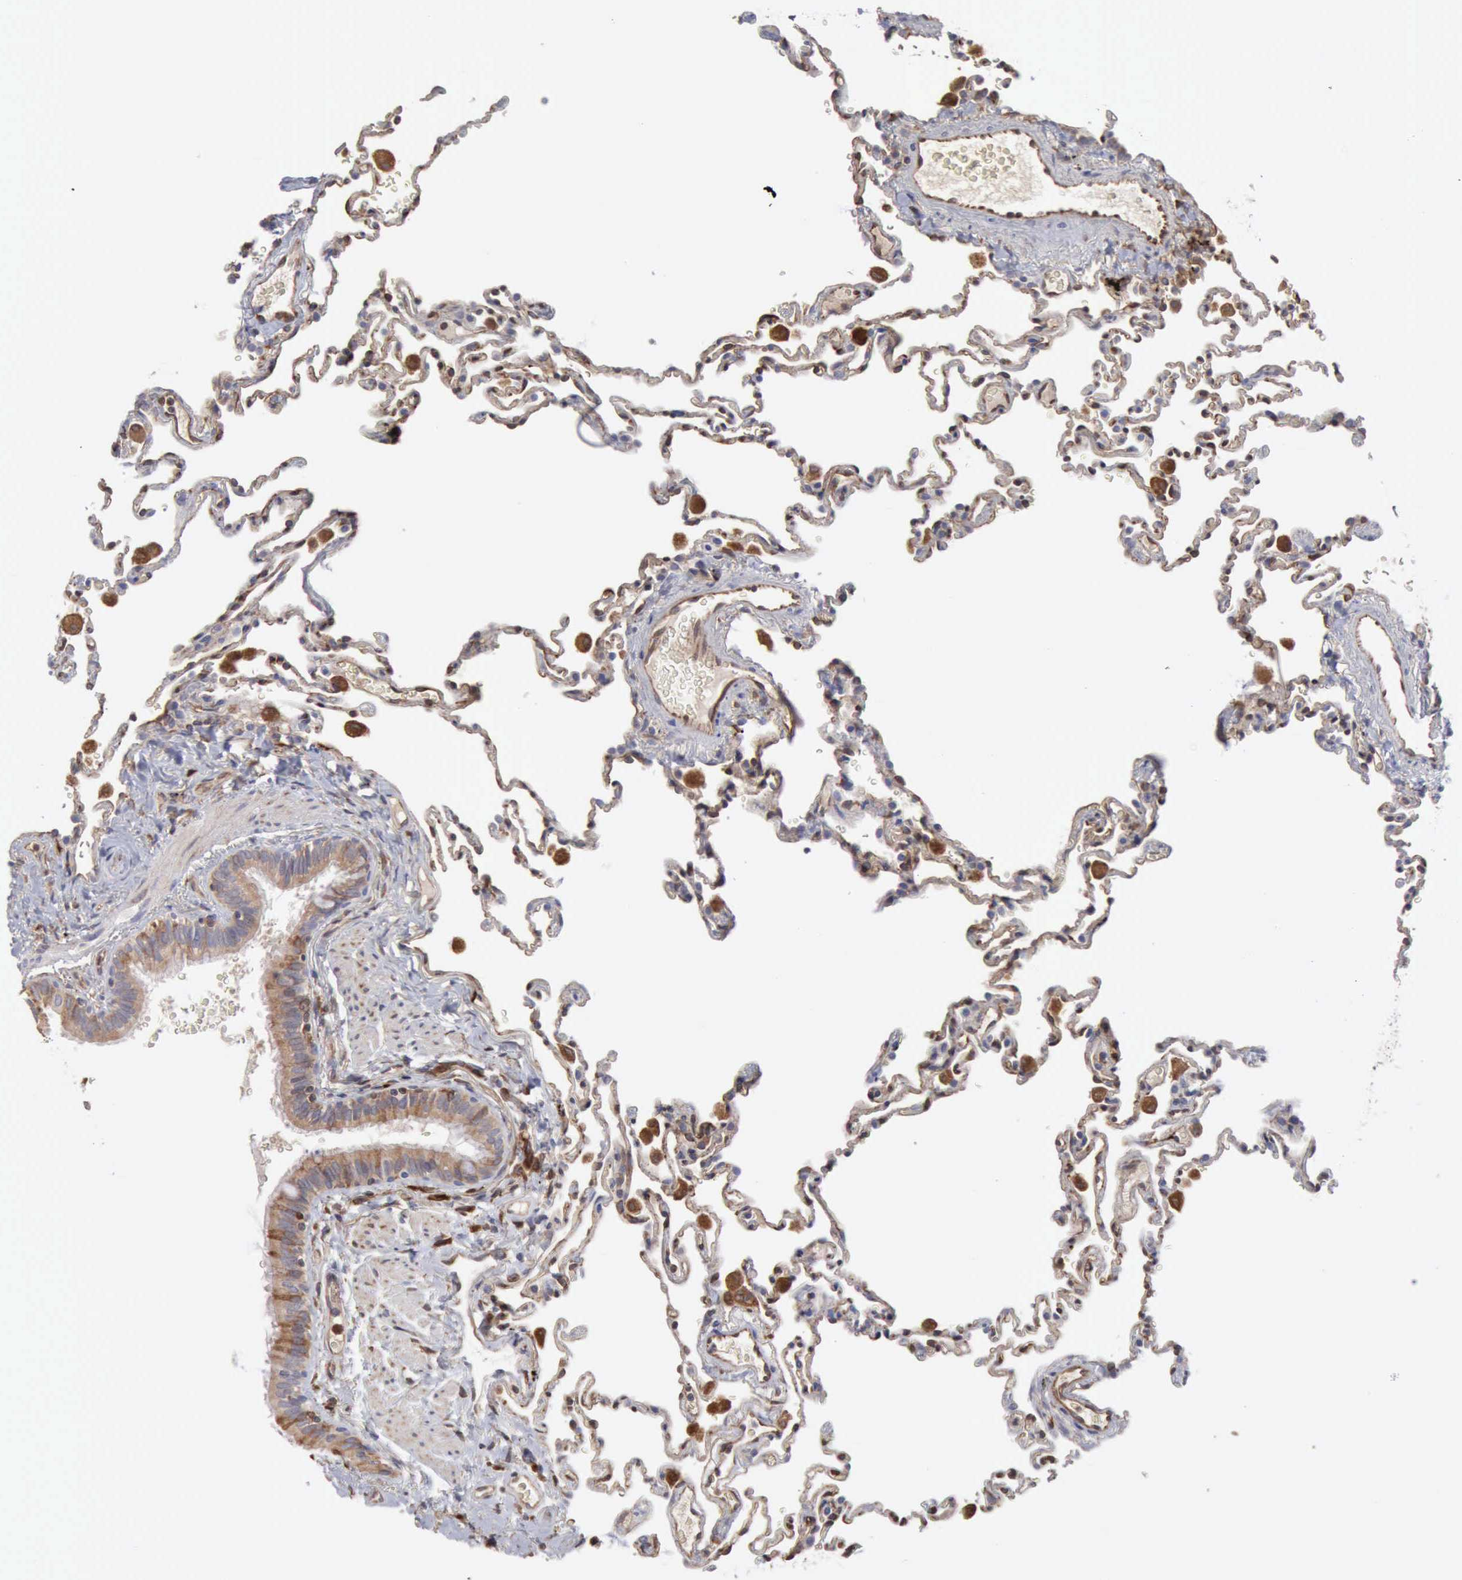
{"staining": {"intensity": "weak", "quantity": "25%-75%", "location": "cytoplasmic/membranous"}, "tissue": "lung", "cell_type": "Alveolar cells", "image_type": "normal", "snomed": [{"axis": "morphology", "description": "Normal tissue, NOS"}, {"axis": "topography", "description": "Lung"}], "caption": "Protein expression analysis of benign human lung reveals weak cytoplasmic/membranous positivity in approximately 25%-75% of alveolar cells.", "gene": "APOL2", "patient": {"sex": "male", "age": 59}}